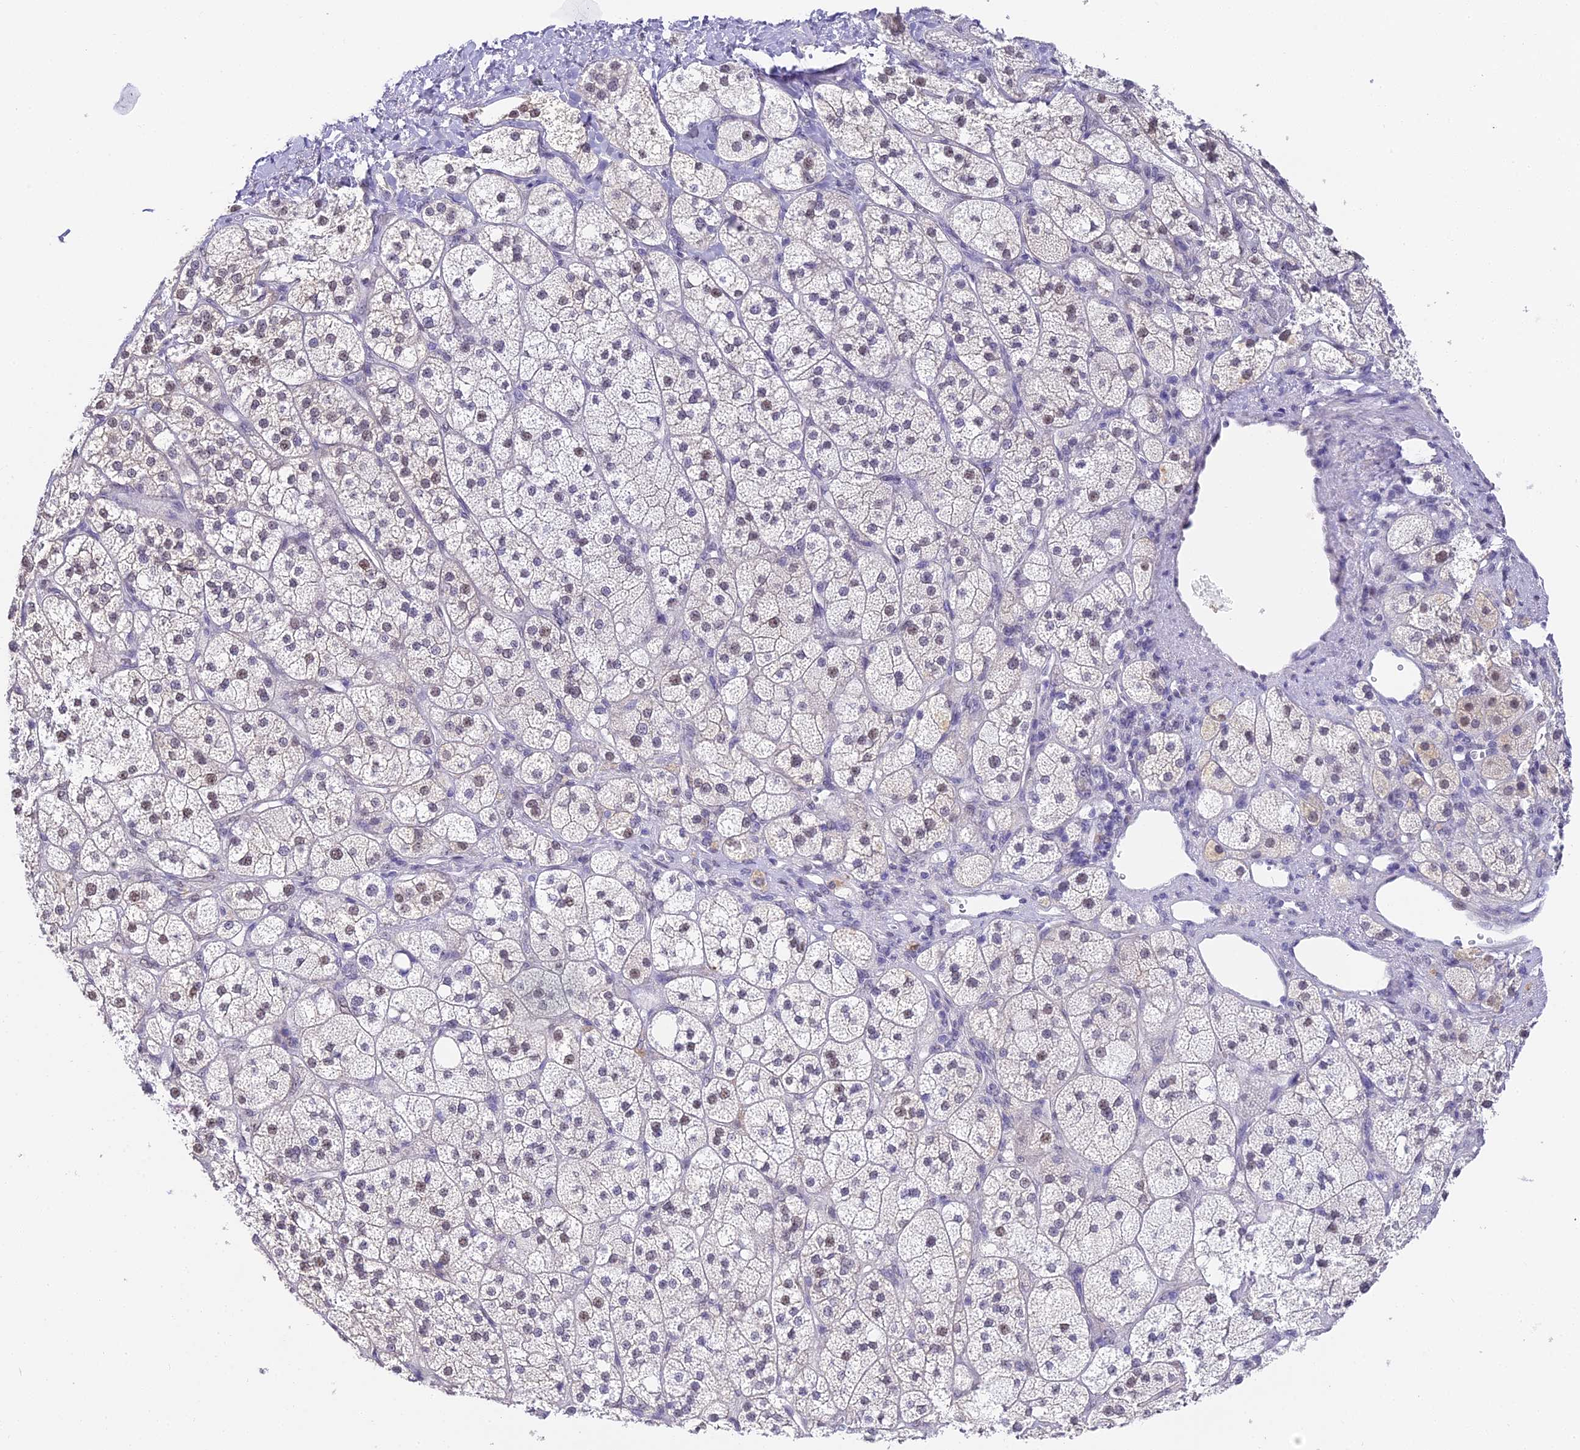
{"staining": {"intensity": "weak", "quantity": "25%-75%", "location": "cytoplasmic/membranous,nuclear"}, "tissue": "adrenal gland", "cell_type": "Glandular cells", "image_type": "normal", "snomed": [{"axis": "morphology", "description": "Normal tissue, NOS"}, {"axis": "topography", "description": "Adrenal gland"}], "caption": "IHC of unremarkable adrenal gland reveals low levels of weak cytoplasmic/membranous,nuclear positivity in approximately 25%-75% of glandular cells. (DAB (3,3'-diaminobenzidine) IHC, brown staining for protein, blue staining for nuclei).", "gene": "ABHD14A", "patient": {"sex": "male", "age": 61}}